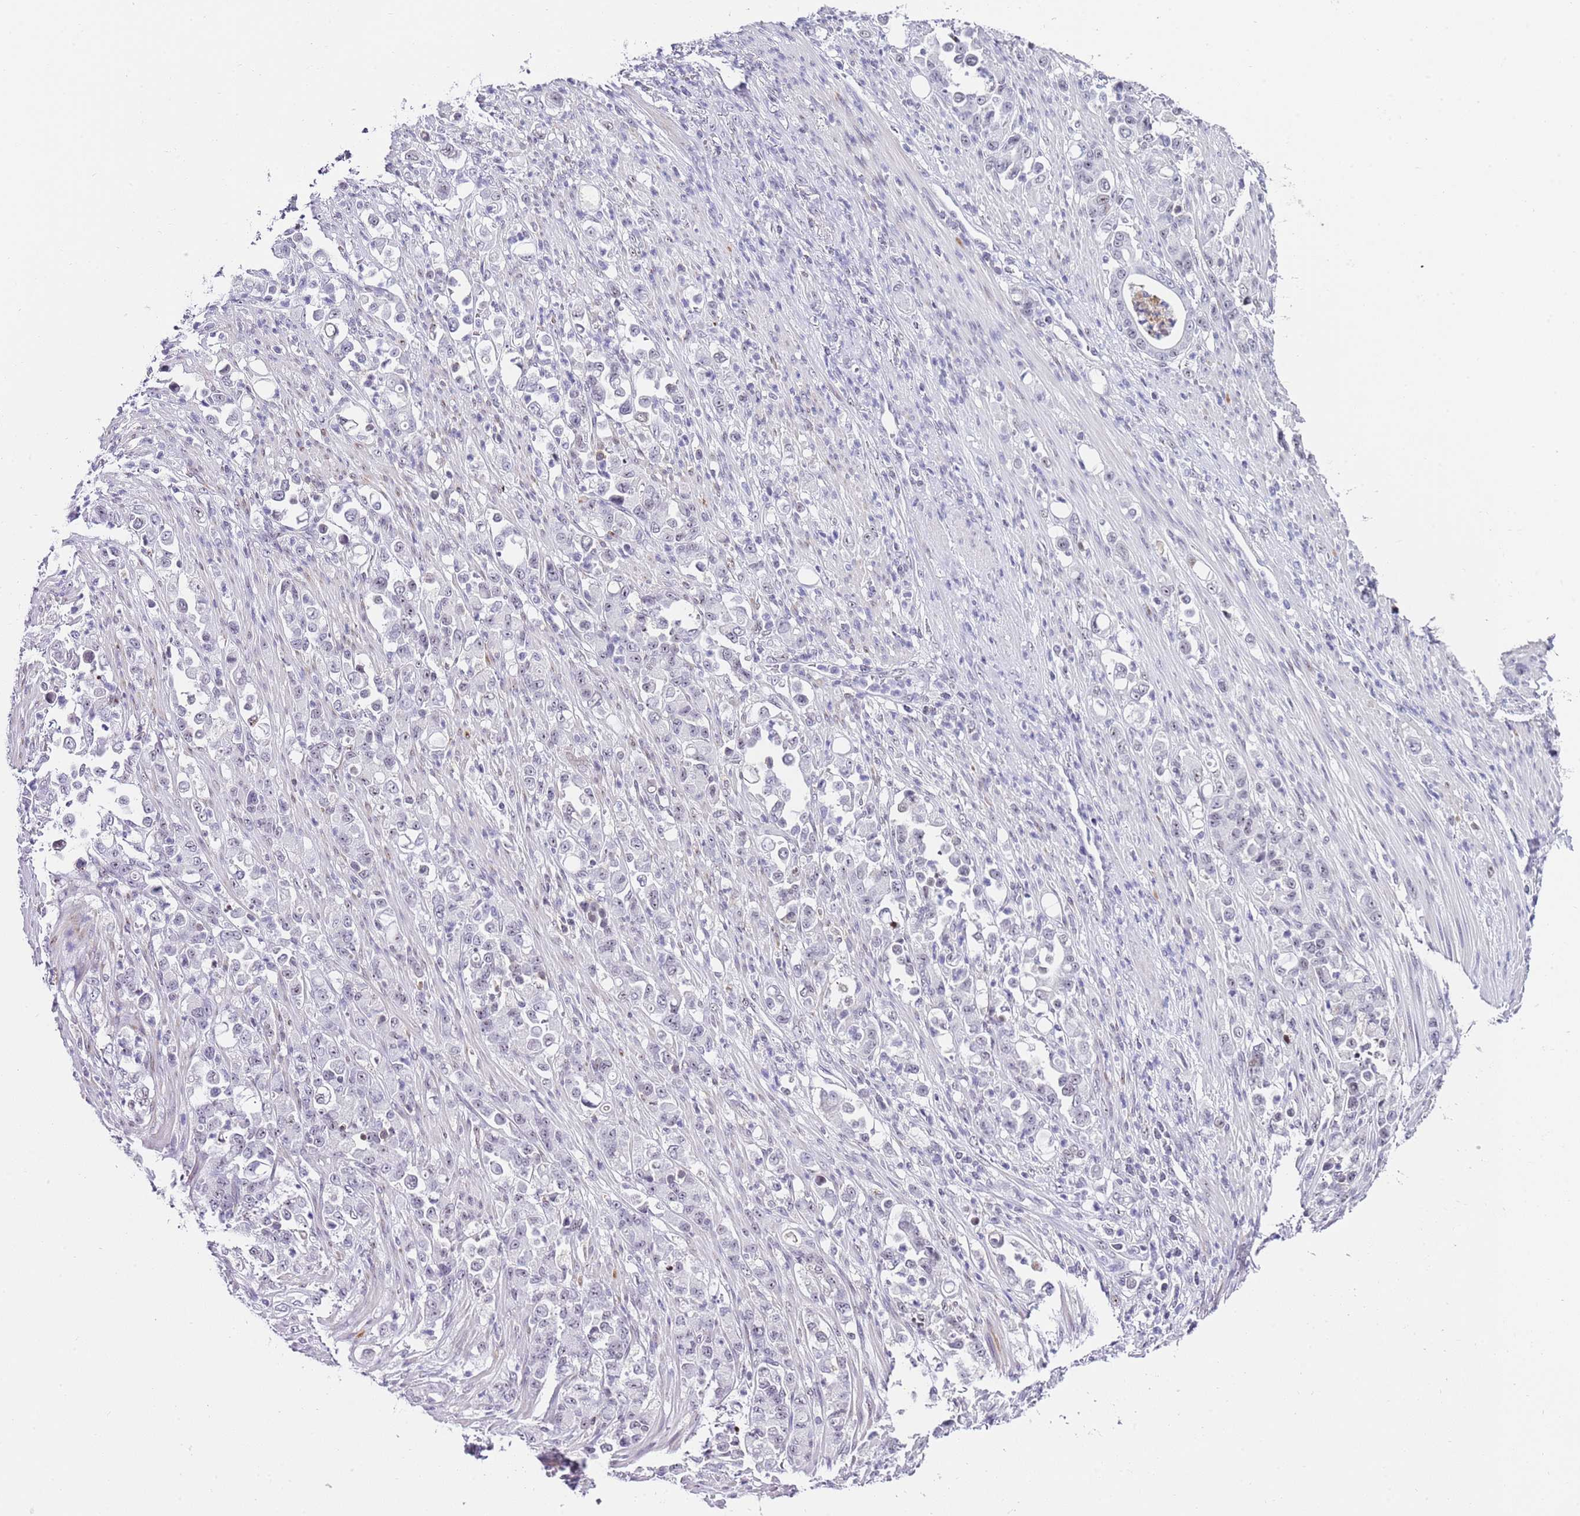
{"staining": {"intensity": "negative", "quantity": "none", "location": "none"}, "tissue": "stomach cancer", "cell_type": "Tumor cells", "image_type": "cancer", "snomed": [{"axis": "morphology", "description": "Normal tissue, NOS"}, {"axis": "morphology", "description": "Adenocarcinoma, NOS"}, {"axis": "topography", "description": "Stomach"}], "caption": "DAB (3,3'-diaminobenzidine) immunohistochemical staining of human stomach adenocarcinoma exhibits no significant staining in tumor cells. (IHC, brightfield microscopy, high magnification).", "gene": "NOP56", "patient": {"sex": "female", "age": 79}}